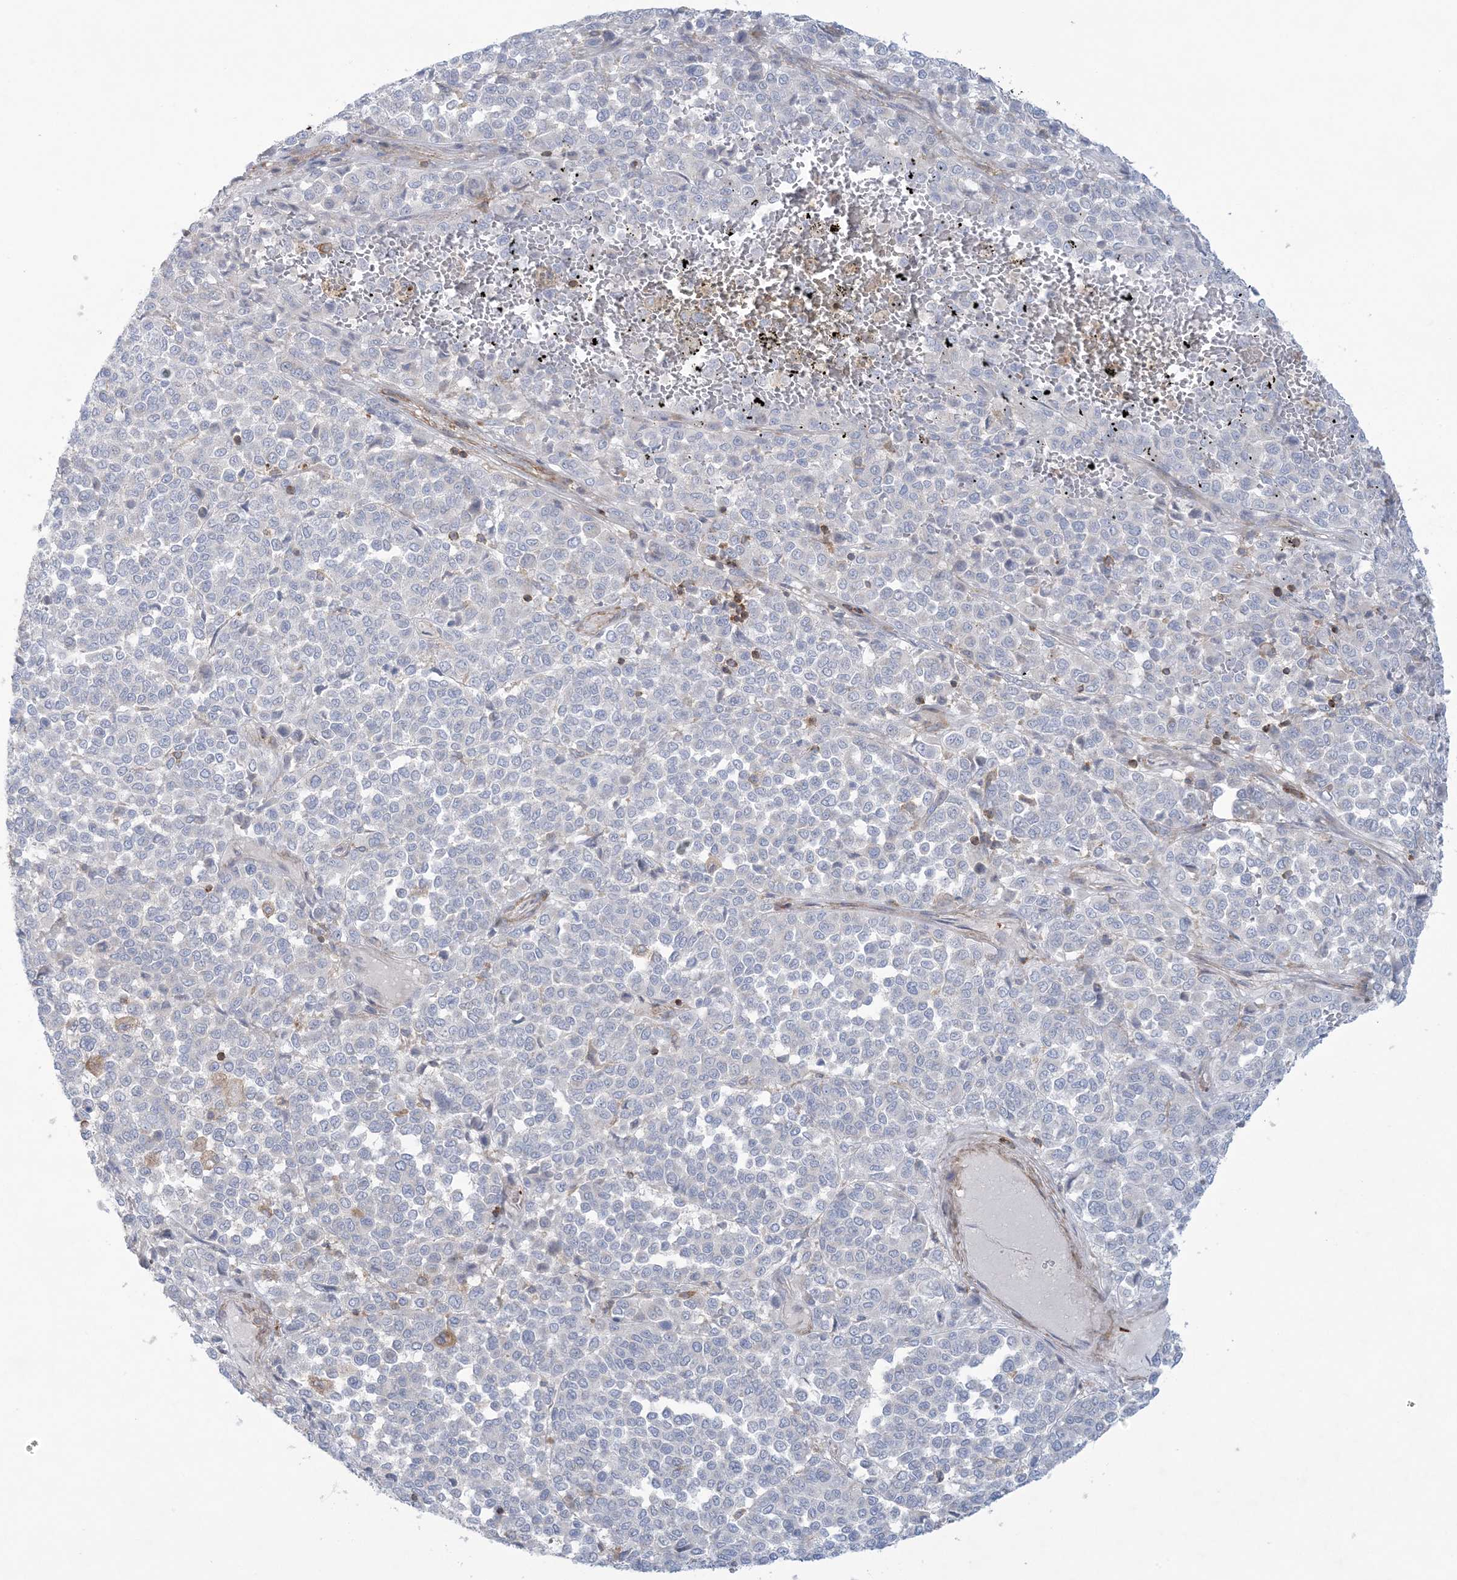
{"staining": {"intensity": "negative", "quantity": "none", "location": "none"}, "tissue": "melanoma", "cell_type": "Tumor cells", "image_type": "cancer", "snomed": [{"axis": "morphology", "description": "Malignant melanoma, Metastatic site"}, {"axis": "topography", "description": "Pancreas"}], "caption": "The immunohistochemistry photomicrograph has no significant positivity in tumor cells of melanoma tissue.", "gene": "ARHGAP30", "patient": {"sex": "female", "age": 30}}